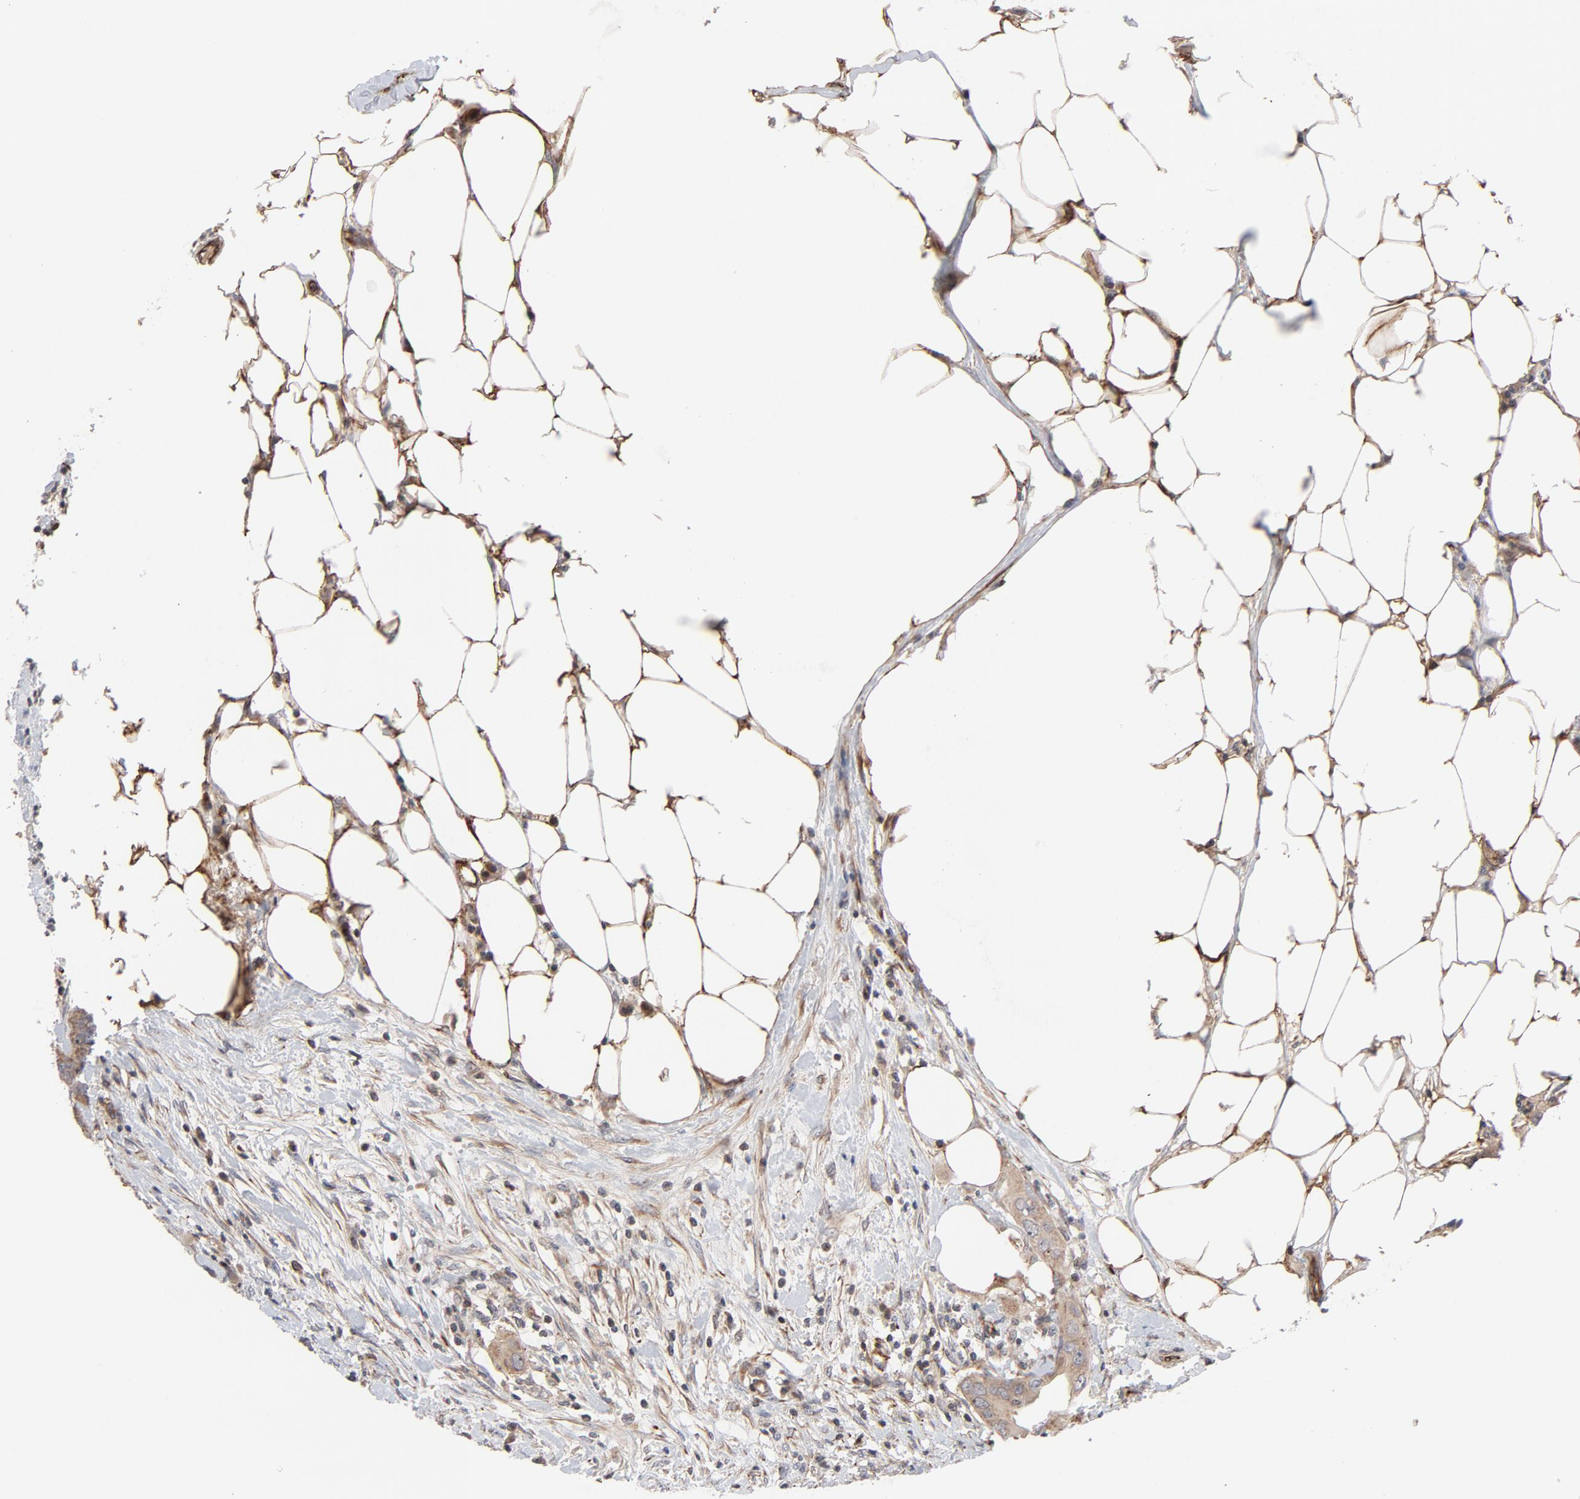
{"staining": {"intensity": "weak", "quantity": ">75%", "location": "cytoplasmic/membranous"}, "tissue": "colorectal cancer", "cell_type": "Tumor cells", "image_type": "cancer", "snomed": [{"axis": "morphology", "description": "Adenocarcinoma, NOS"}, {"axis": "topography", "description": "Colon"}], "caption": "Weak cytoplasmic/membranous protein positivity is identified in about >75% of tumor cells in colorectal cancer.", "gene": "DNAAF2", "patient": {"sex": "male", "age": 71}}